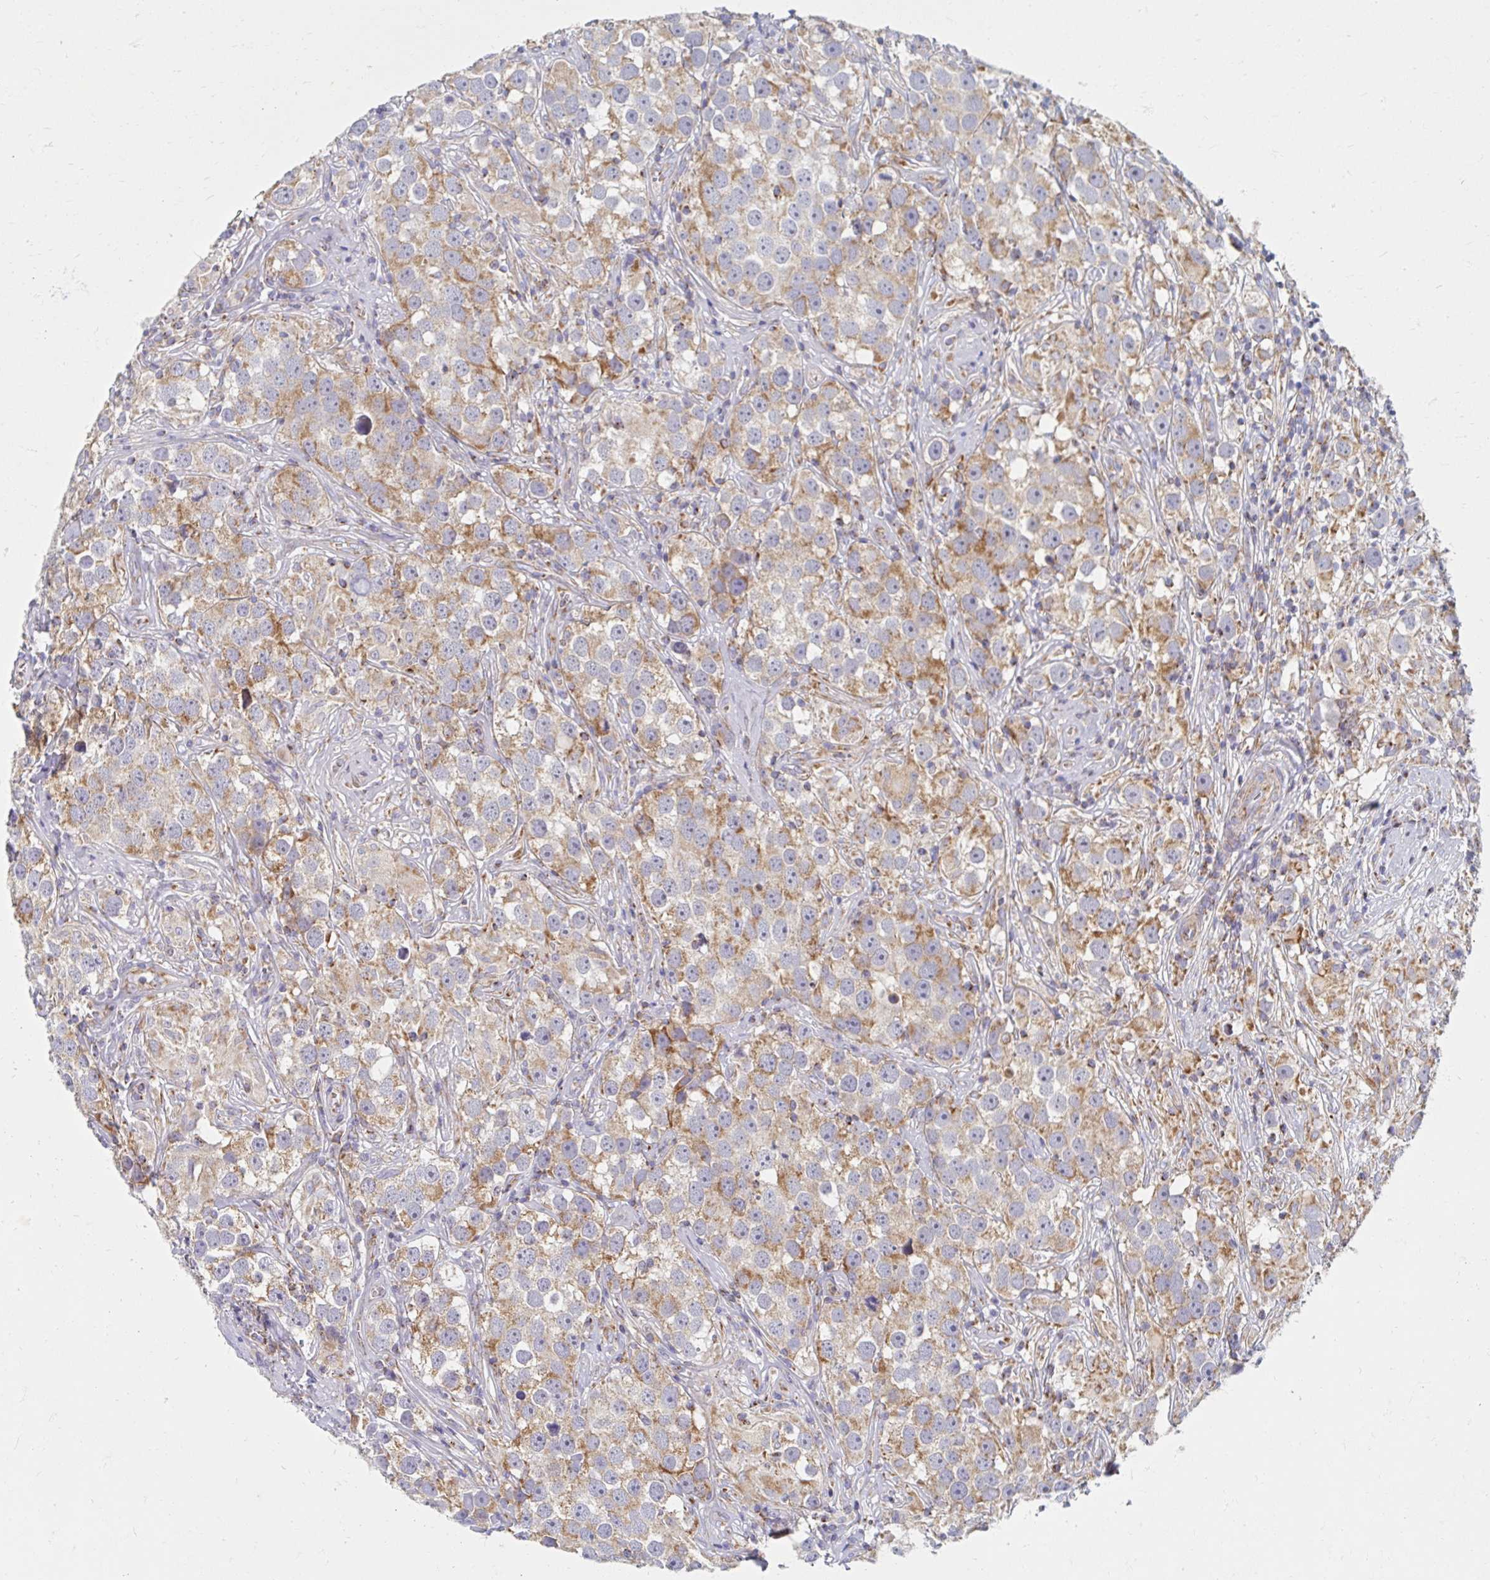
{"staining": {"intensity": "moderate", "quantity": "25%-75%", "location": "cytoplasmic/membranous"}, "tissue": "testis cancer", "cell_type": "Tumor cells", "image_type": "cancer", "snomed": [{"axis": "morphology", "description": "Seminoma, NOS"}, {"axis": "topography", "description": "Testis"}], "caption": "The immunohistochemical stain shows moderate cytoplasmic/membranous expression in tumor cells of testis cancer (seminoma) tissue.", "gene": "MAVS", "patient": {"sex": "male", "age": 49}}